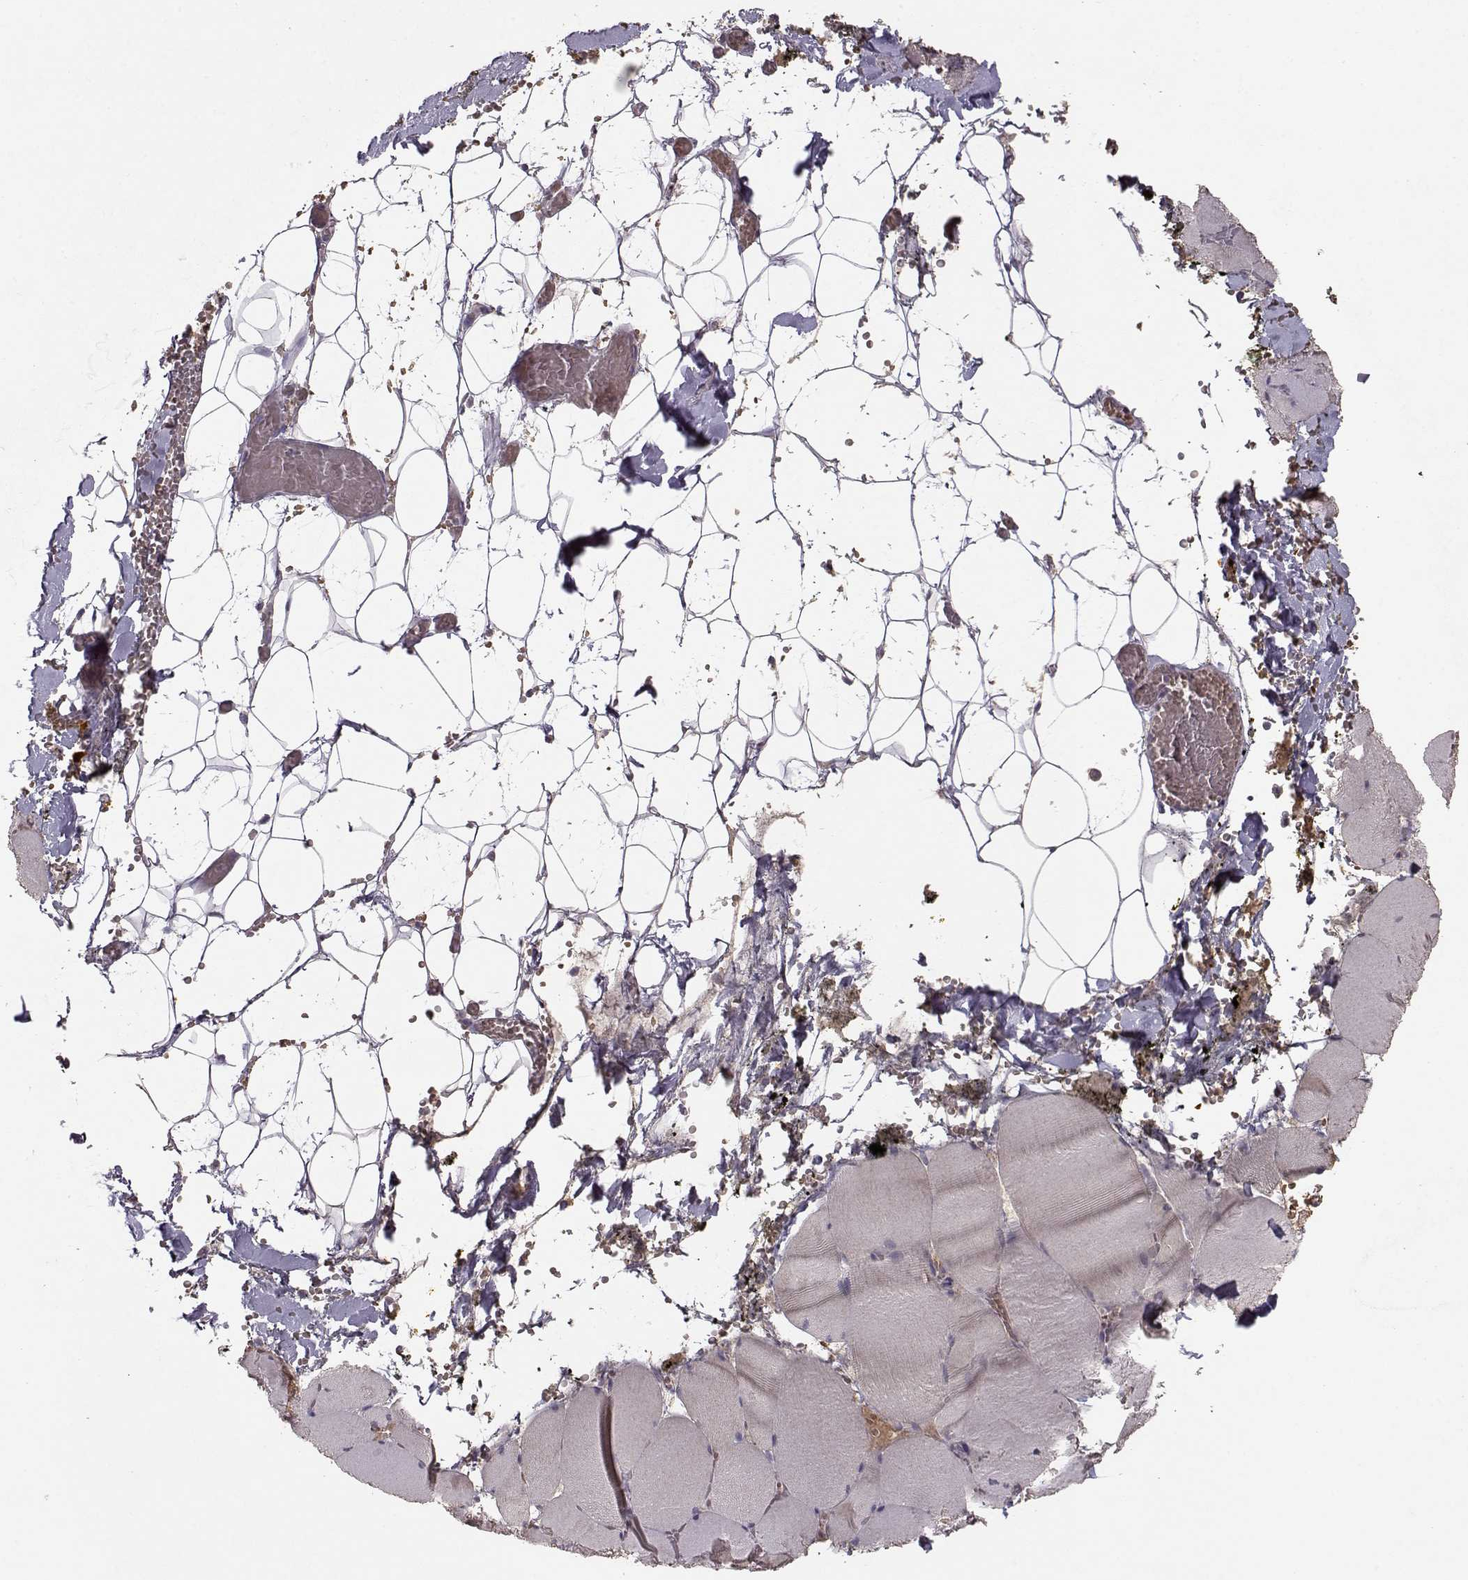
{"staining": {"intensity": "negative", "quantity": "none", "location": "none"}, "tissue": "skeletal muscle", "cell_type": "Myocytes", "image_type": "normal", "snomed": [{"axis": "morphology", "description": "Normal tissue, NOS"}, {"axis": "topography", "description": "Skeletal muscle"}], "caption": "Immunohistochemical staining of normal skeletal muscle demonstrates no significant expression in myocytes.", "gene": "PMCH", "patient": {"sex": "male", "age": 56}}